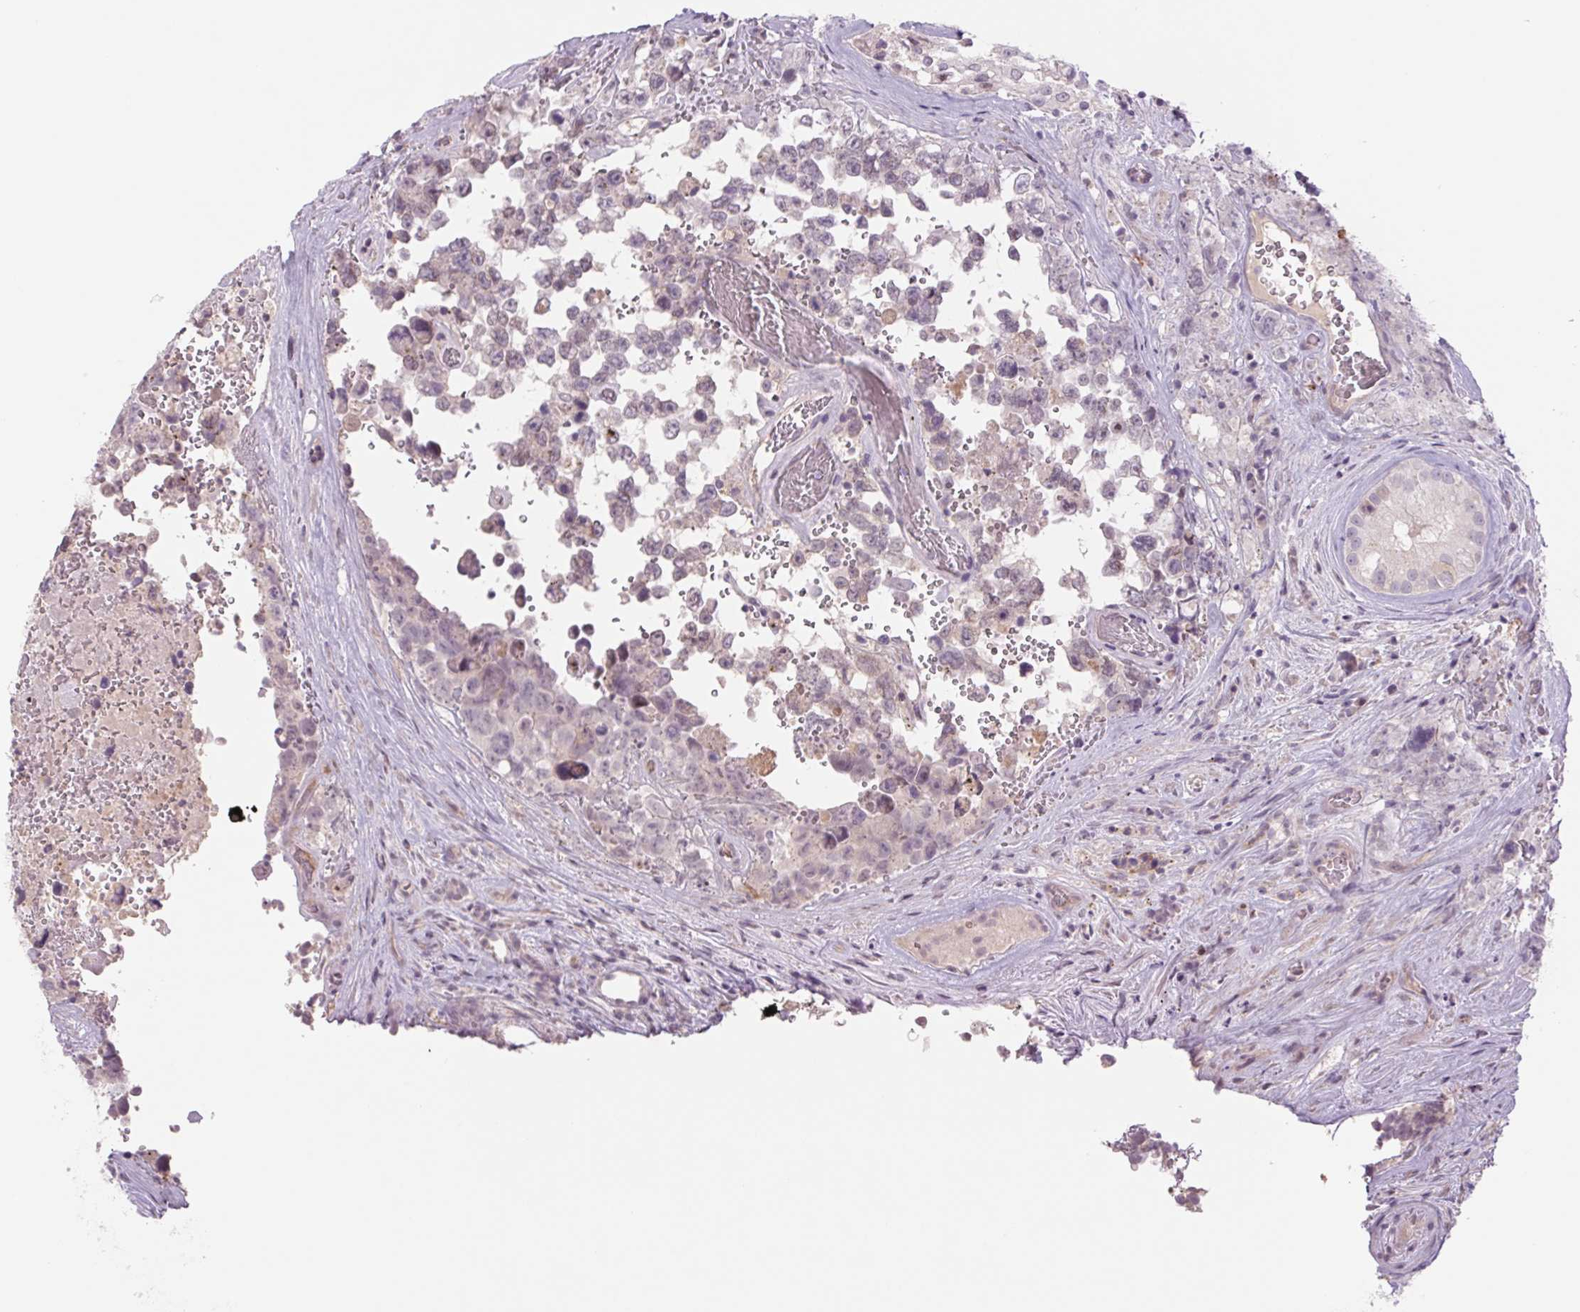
{"staining": {"intensity": "negative", "quantity": "none", "location": "none"}, "tissue": "testis cancer", "cell_type": "Tumor cells", "image_type": "cancer", "snomed": [{"axis": "morphology", "description": "Carcinoma, Embryonal, NOS"}, {"axis": "topography", "description": "Testis"}], "caption": "This is a micrograph of immunohistochemistry (IHC) staining of testis cancer, which shows no staining in tumor cells.", "gene": "KRT1", "patient": {"sex": "male", "age": 18}}